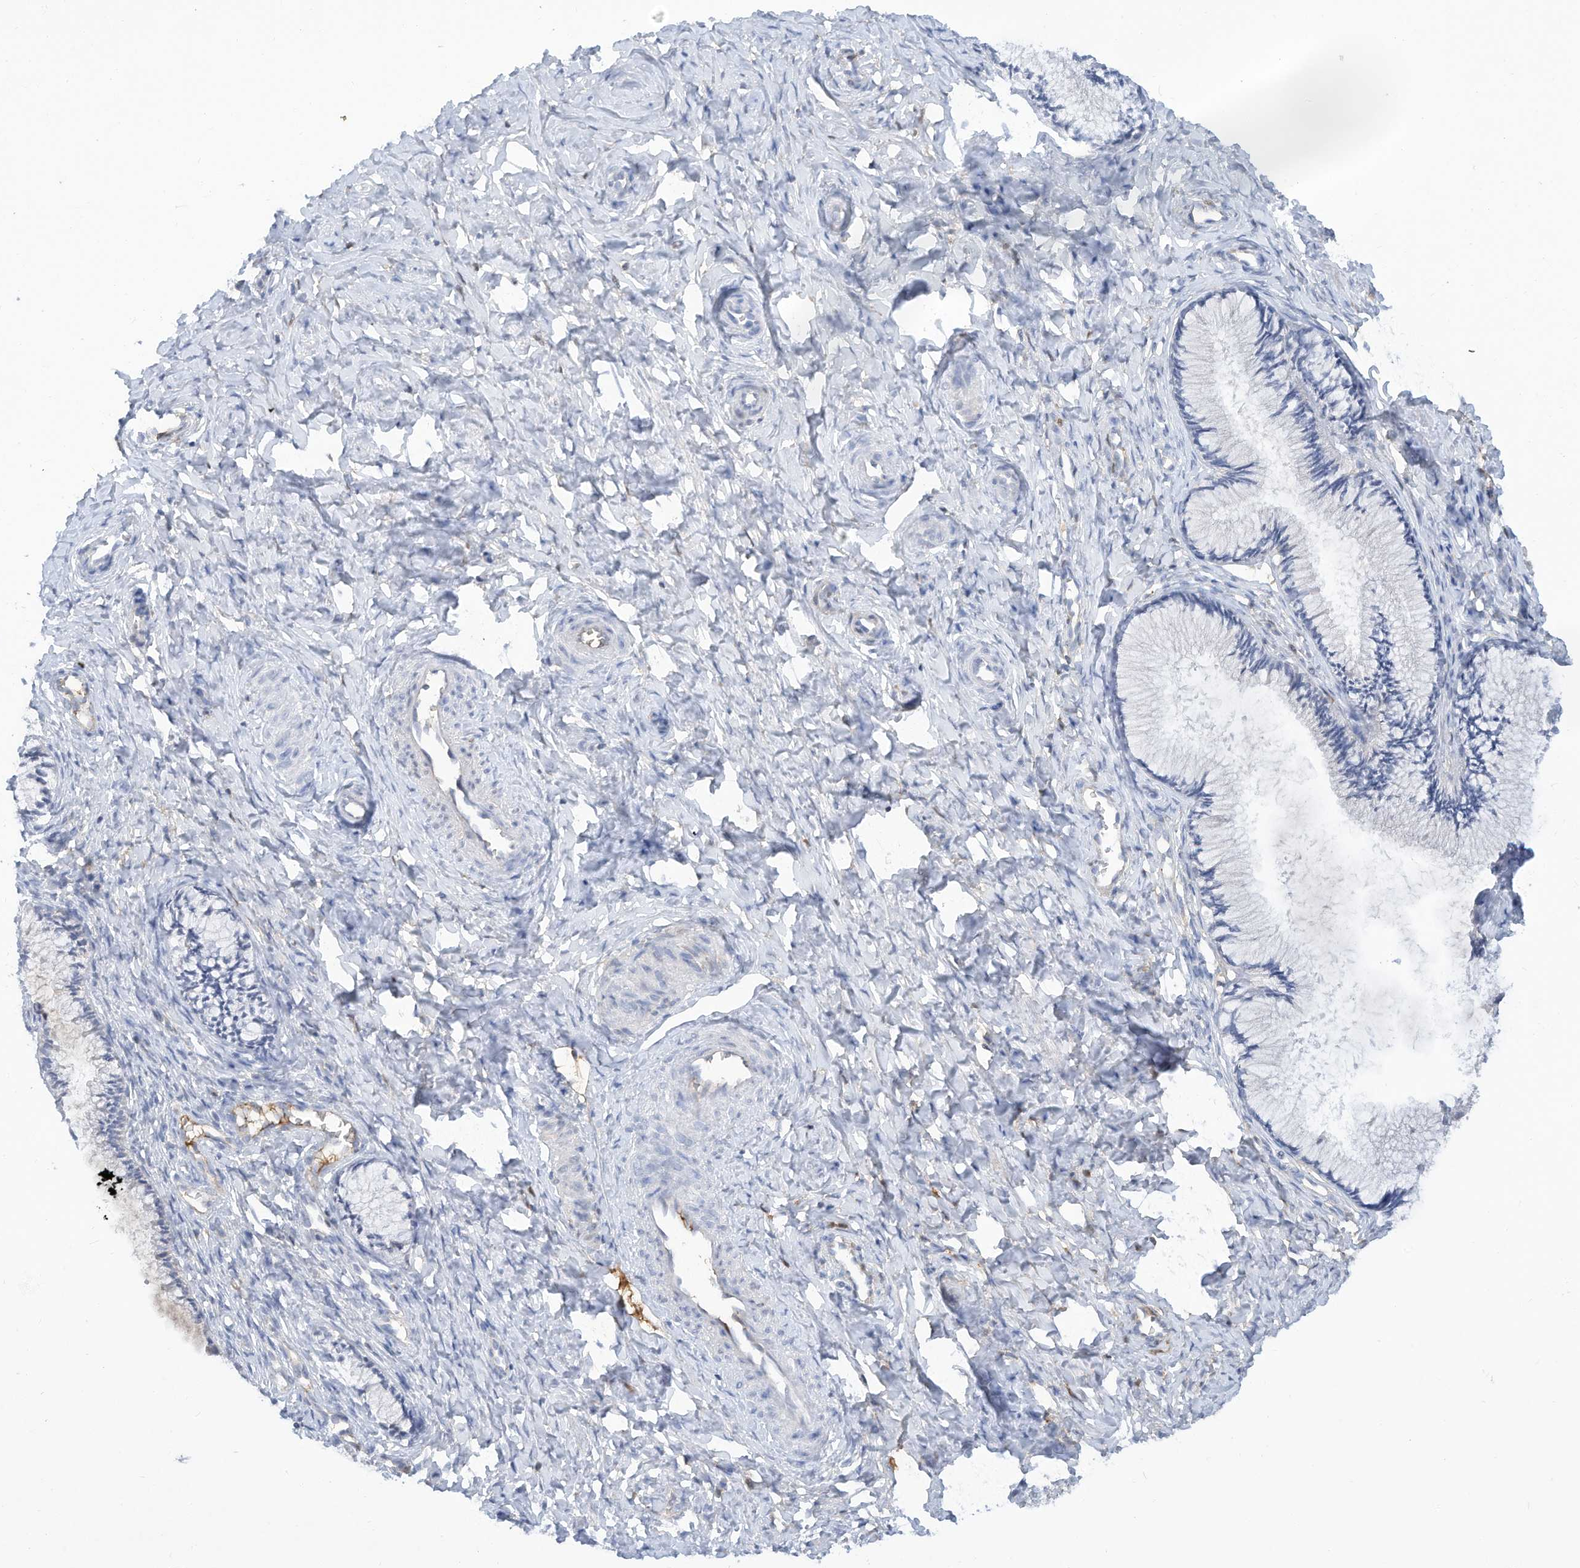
{"staining": {"intensity": "negative", "quantity": "none", "location": "none"}, "tissue": "cervix", "cell_type": "Glandular cells", "image_type": "normal", "snomed": [{"axis": "morphology", "description": "Normal tissue, NOS"}, {"axis": "topography", "description": "Cervix"}], "caption": "A micrograph of human cervix is negative for staining in glandular cells.", "gene": "HAS3", "patient": {"sex": "female", "age": 27}}